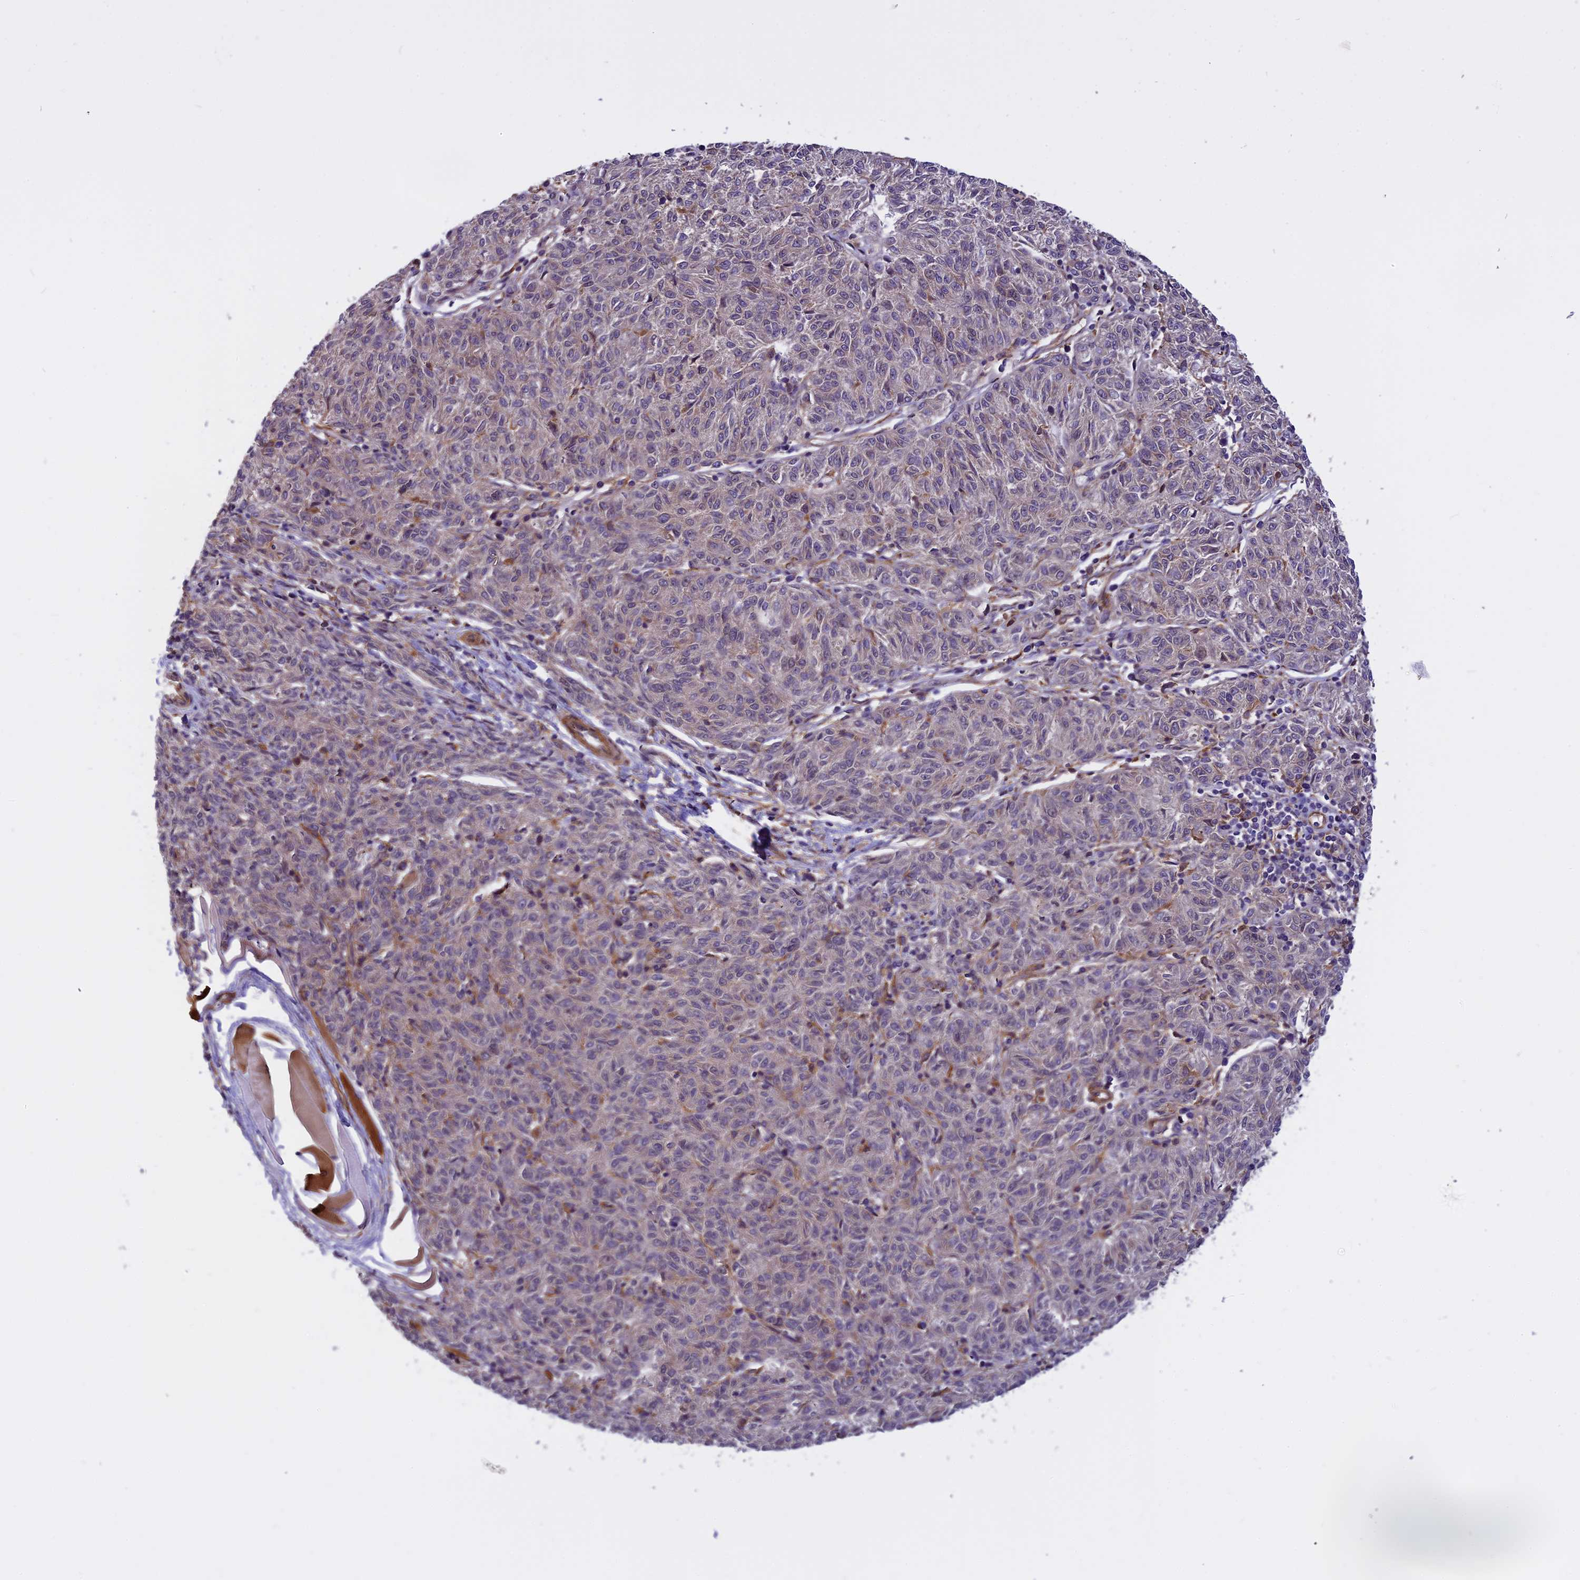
{"staining": {"intensity": "negative", "quantity": "none", "location": "none"}, "tissue": "melanoma", "cell_type": "Tumor cells", "image_type": "cancer", "snomed": [{"axis": "morphology", "description": "Malignant melanoma, NOS"}, {"axis": "topography", "description": "Skin"}], "caption": "DAB immunohistochemical staining of human malignant melanoma exhibits no significant staining in tumor cells.", "gene": "EHBP1L1", "patient": {"sex": "female", "age": 72}}